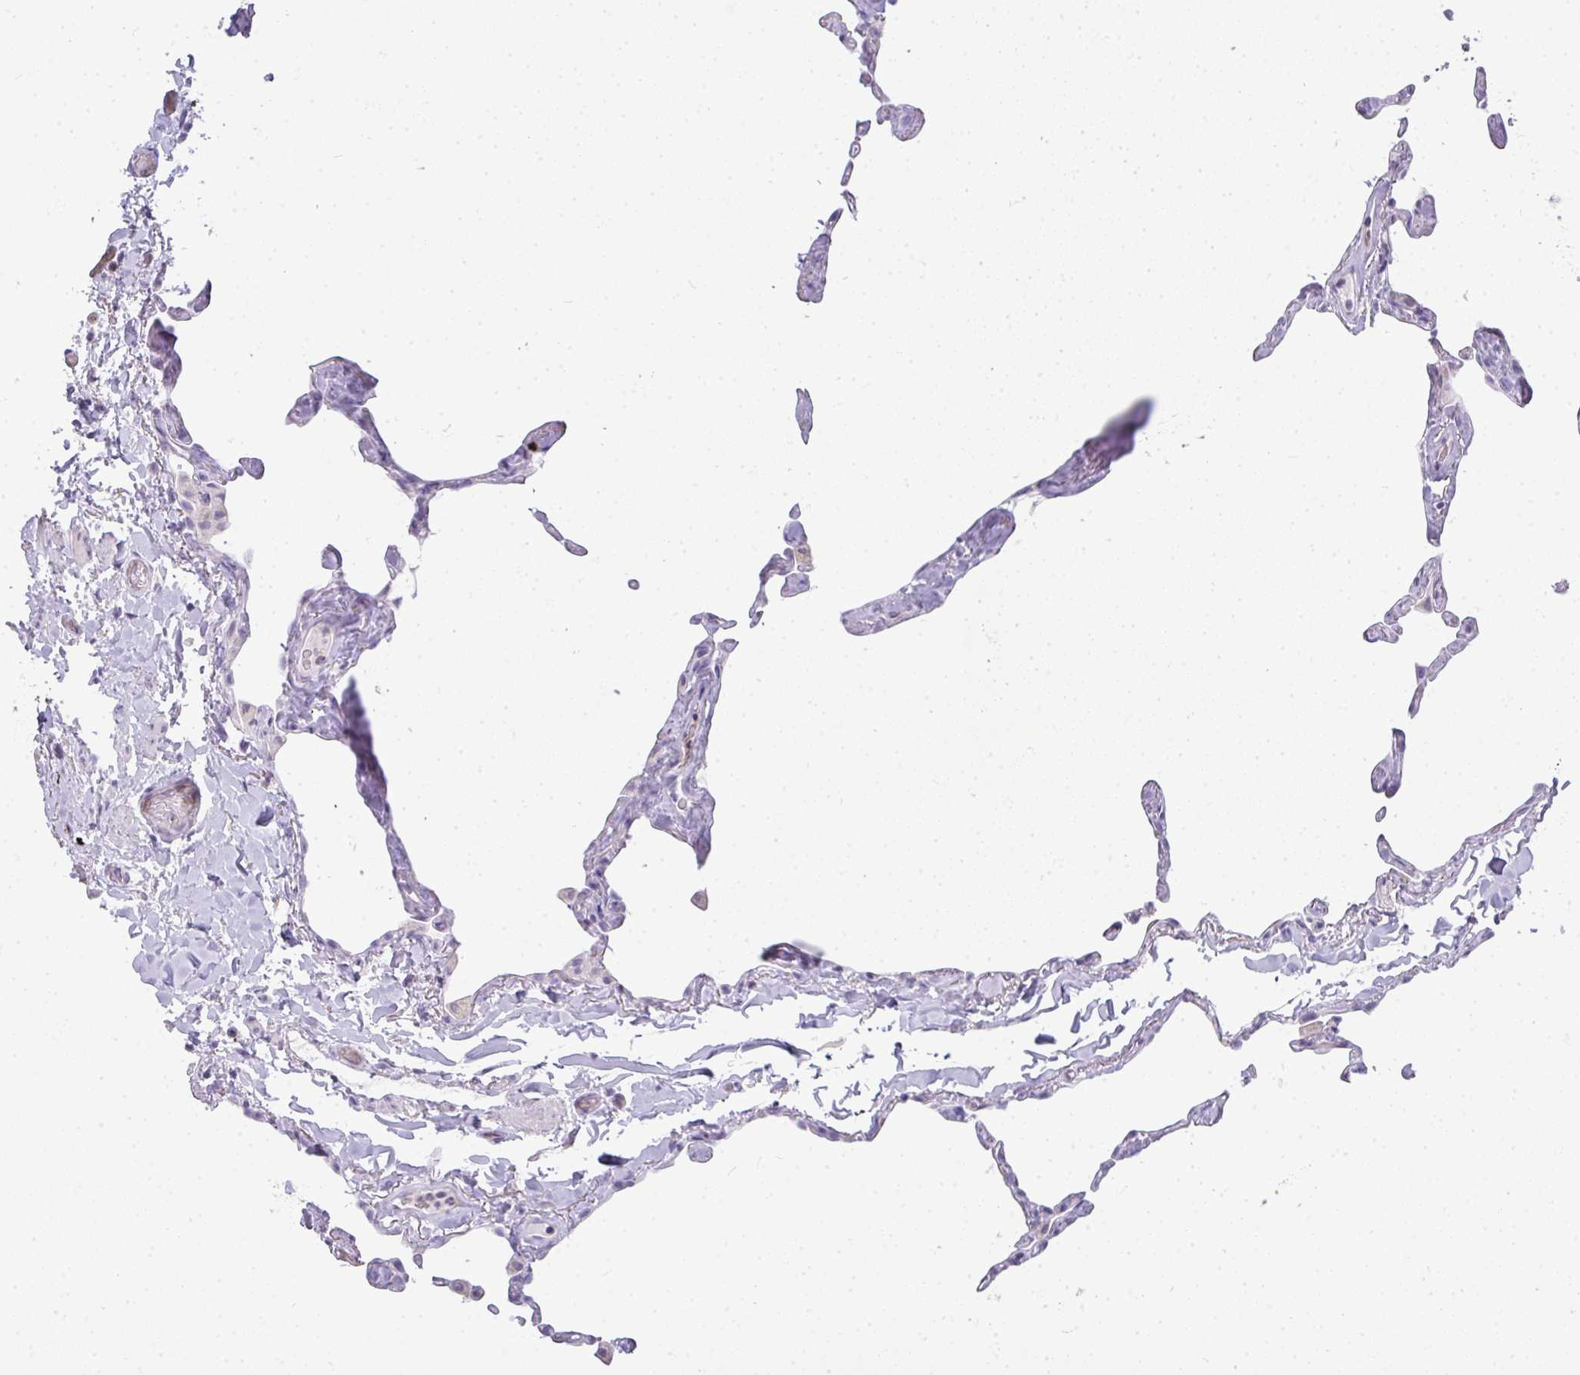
{"staining": {"intensity": "negative", "quantity": "none", "location": "none"}, "tissue": "lung", "cell_type": "Alveolar cells", "image_type": "normal", "snomed": [{"axis": "morphology", "description": "Normal tissue, NOS"}, {"axis": "topography", "description": "Lung"}], "caption": "This is an immunohistochemistry (IHC) photomicrograph of unremarkable human lung. There is no positivity in alveolar cells.", "gene": "LIPE", "patient": {"sex": "male", "age": 65}}